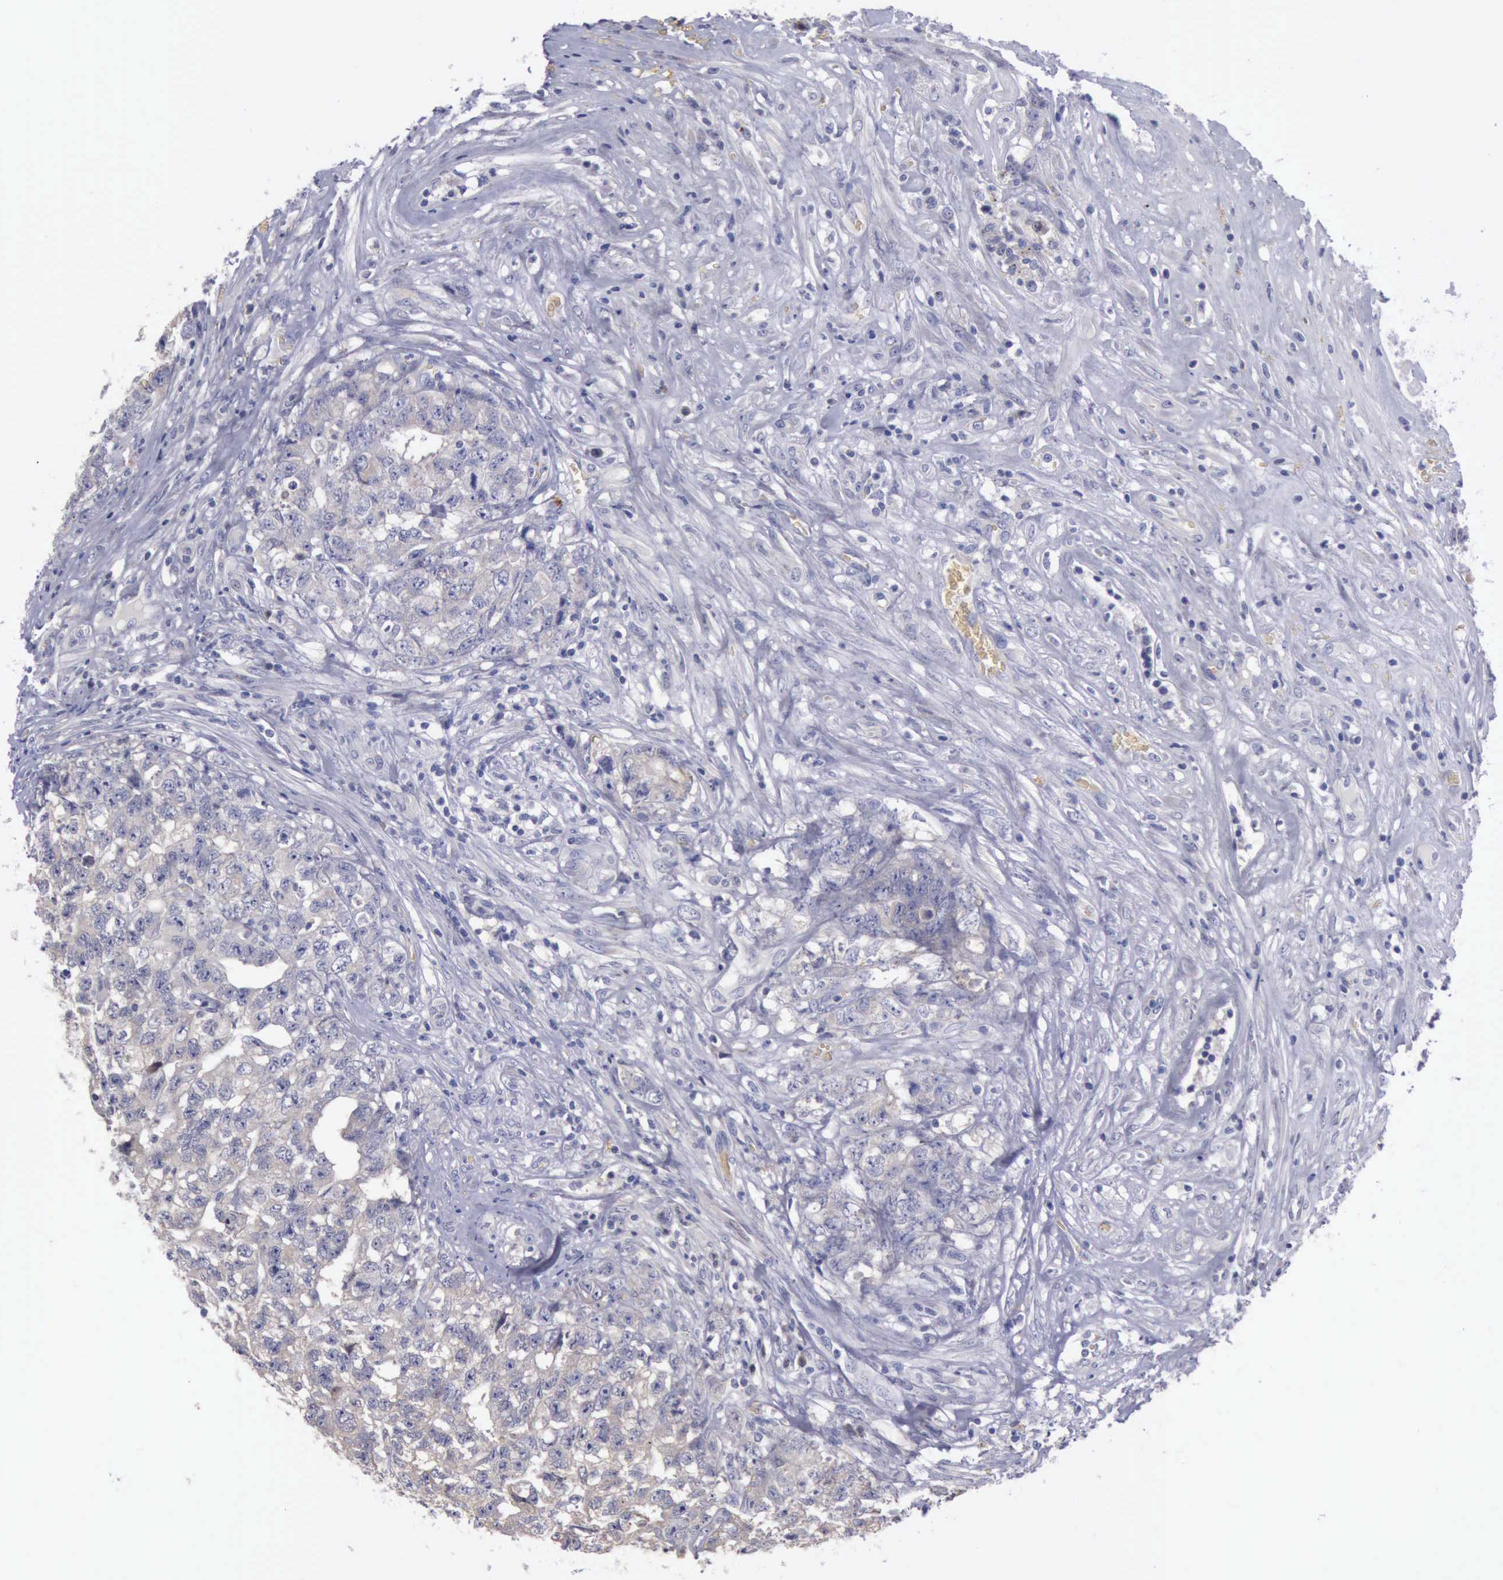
{"staining": {"intensity": "weak", "quantity": "25%-75%", "location": "cytoplasmic/membranous"}, "tissue": "testis cancer", "cell_type": "Tumor cells", "image_type": "cancer", "snomed": [{"axis": "morphology", "description": "Carcinoma, Embryonal, NOS"}, {"axis": "topography", "description": "Testis"}], "caption": "Testis cancer (embryonal carcinoma) stained with immunohistochemistry shows weak cytoplasmic/membranous staining in approximately 25%-75% of tumor cells. Immunohistochemistry (ihc) stains the protein in brown and the nuclei are stained blue.", "gene": "CEP128", "patient": {"sex": "male", "age": 31}}